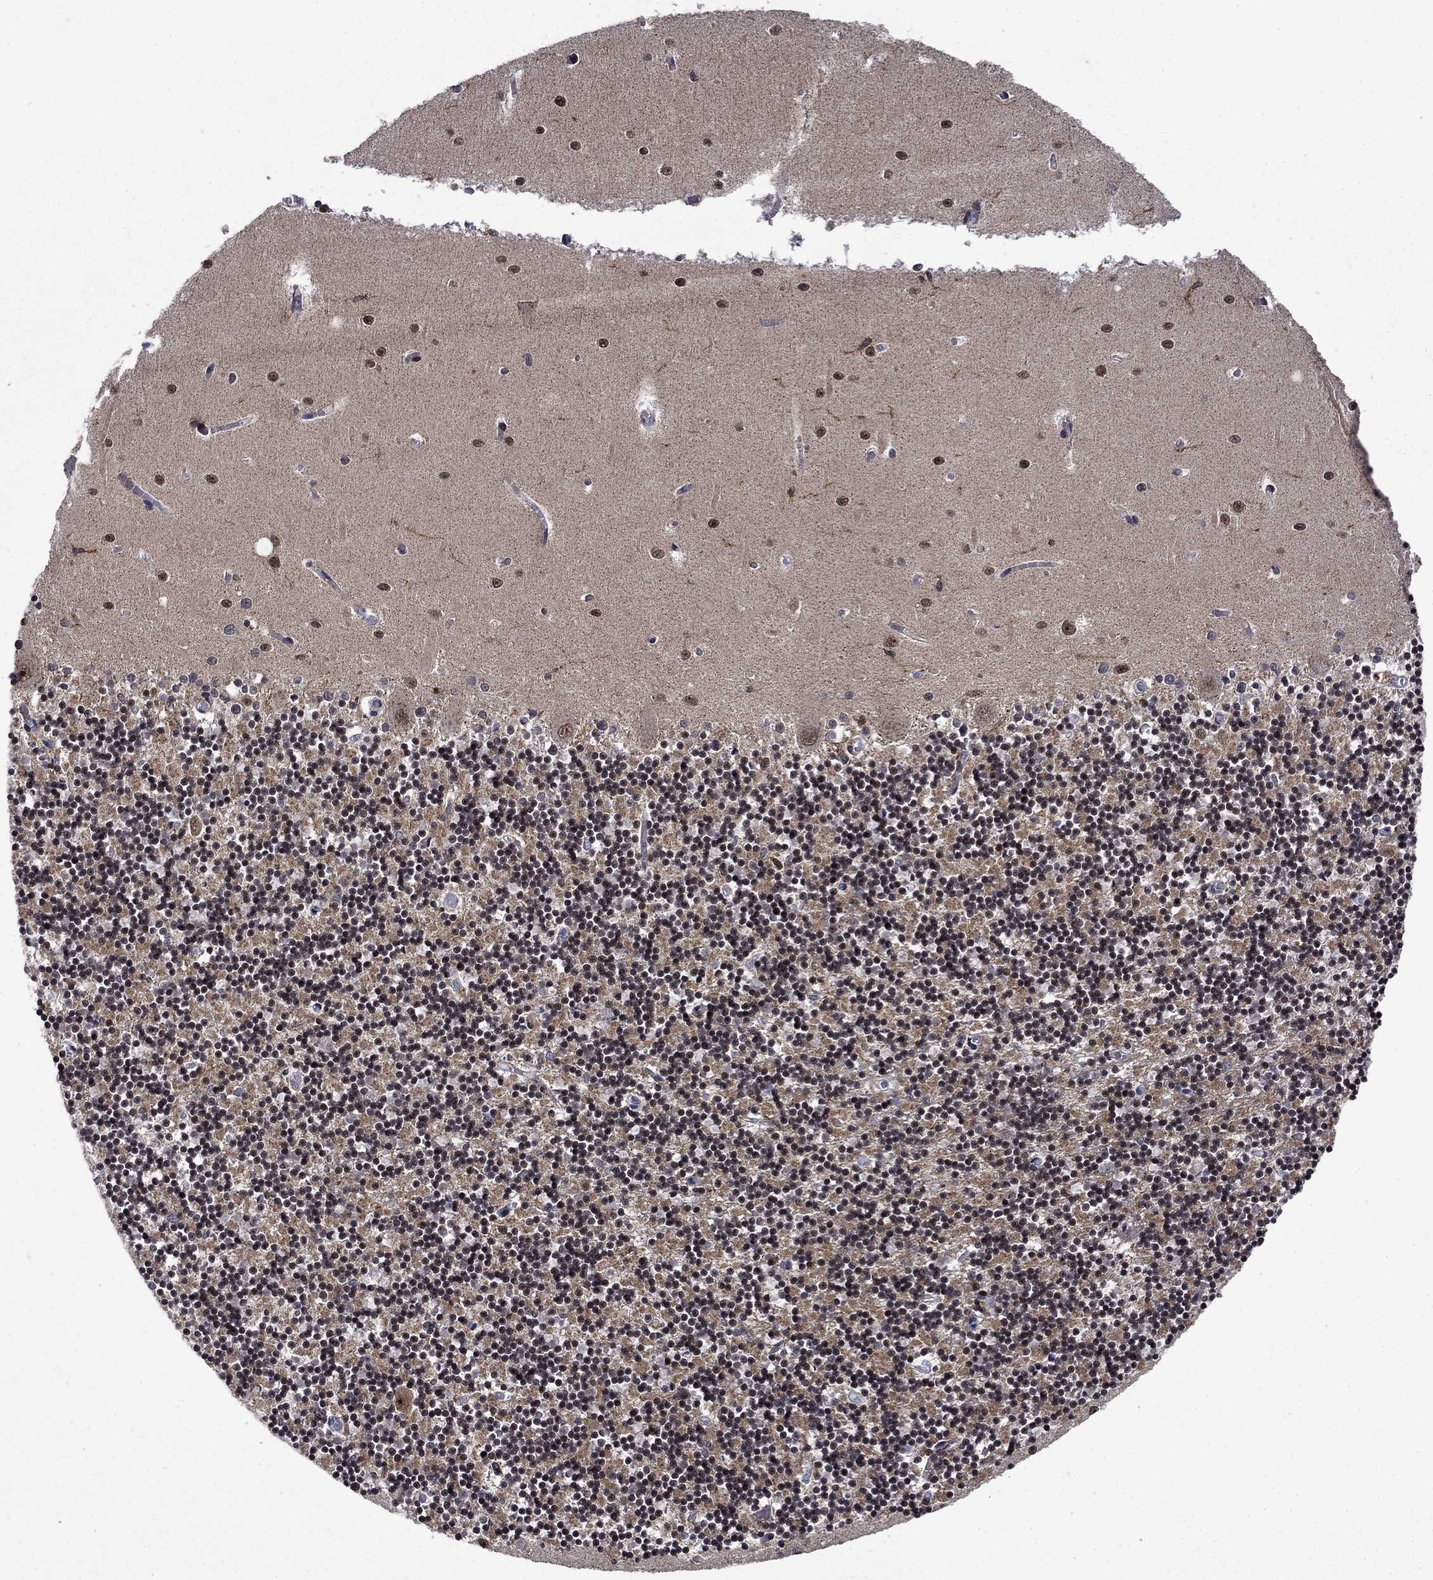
{"staining": {"intensity": "moderate", "quantity": "<25%", "location": "nuclear"}, "tissue": "cerebellum", "cell_type": "Cells in granular layer", "image_type": "normal", "snomed": [{"axis": "morphology", "description": "Normal tissue, NOS"}, {"axis": "topography", "description": "Cerebellum"}], "caption": "Immunohistochemistry staining of unremarkable cerebellum, which shows low levels of moderate nuclear positivity in about <25% of cells in granular layer indicating moderate nuclear protein positivity. The staining was performed using DAB (brown) for protein detection and nuclei were counterstained in hematoxylin (blue).", "gene": "AGTPBP1", "patient": {"sex": "female", "age": 64}}